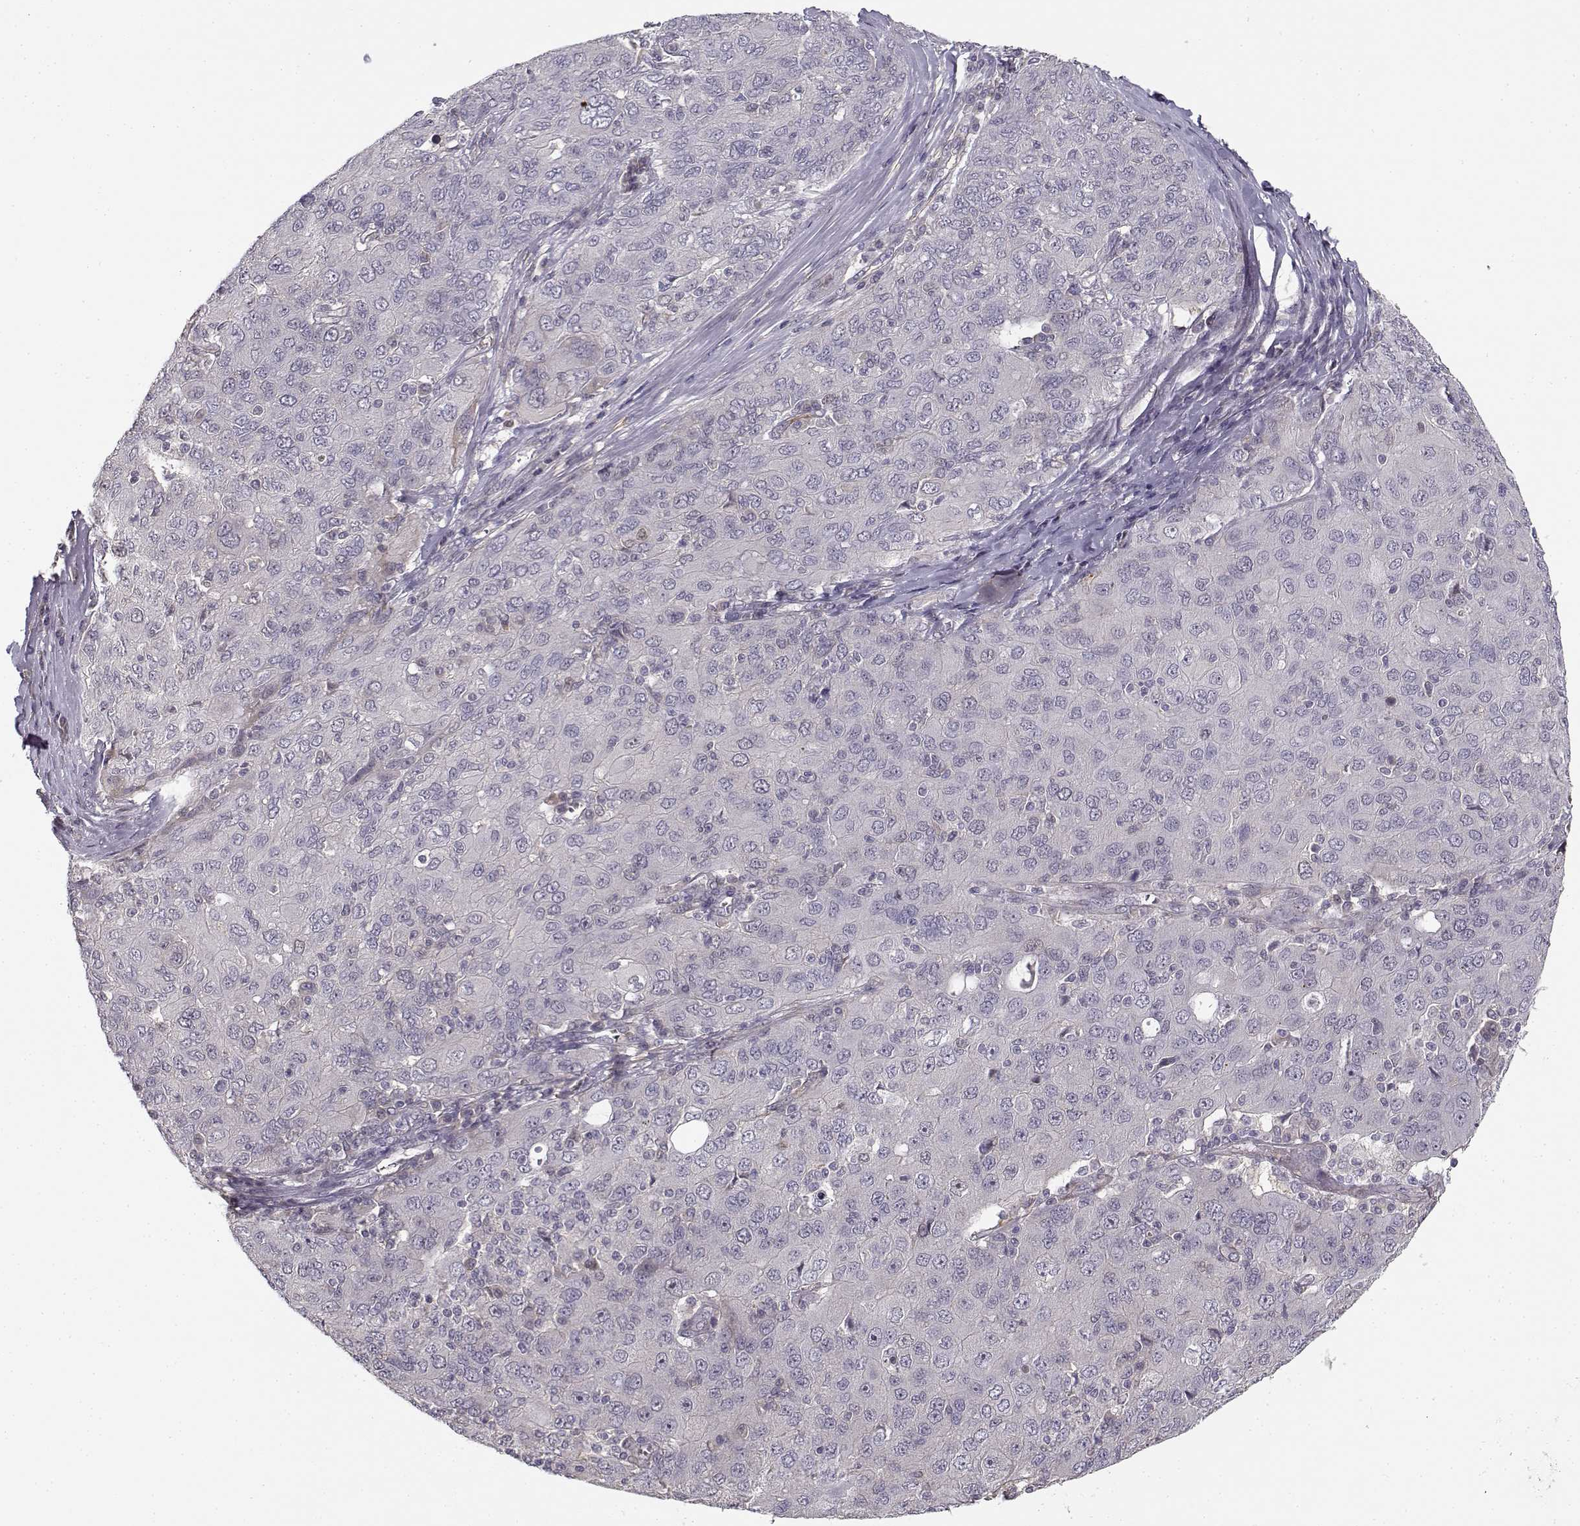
{"staining": {"intensity": "negative", "quantity": "none", "location": "none"}, "tissue": "ovarian cancer", "cell_type": "Tumor cells", "image_type": "cancer", "snomed": [{"axis": "morphology", "description": "Carcinoma, endometroid"}, {"axis": "topography", "description": "Ovary"}], "caption": "Micrograph shows no protein staining in tumor cells of ovarian cancer (endometroid carcinoma) tissue.", "gene": "RGS9BP", "patient": {"sex": "female", "age": 50}}